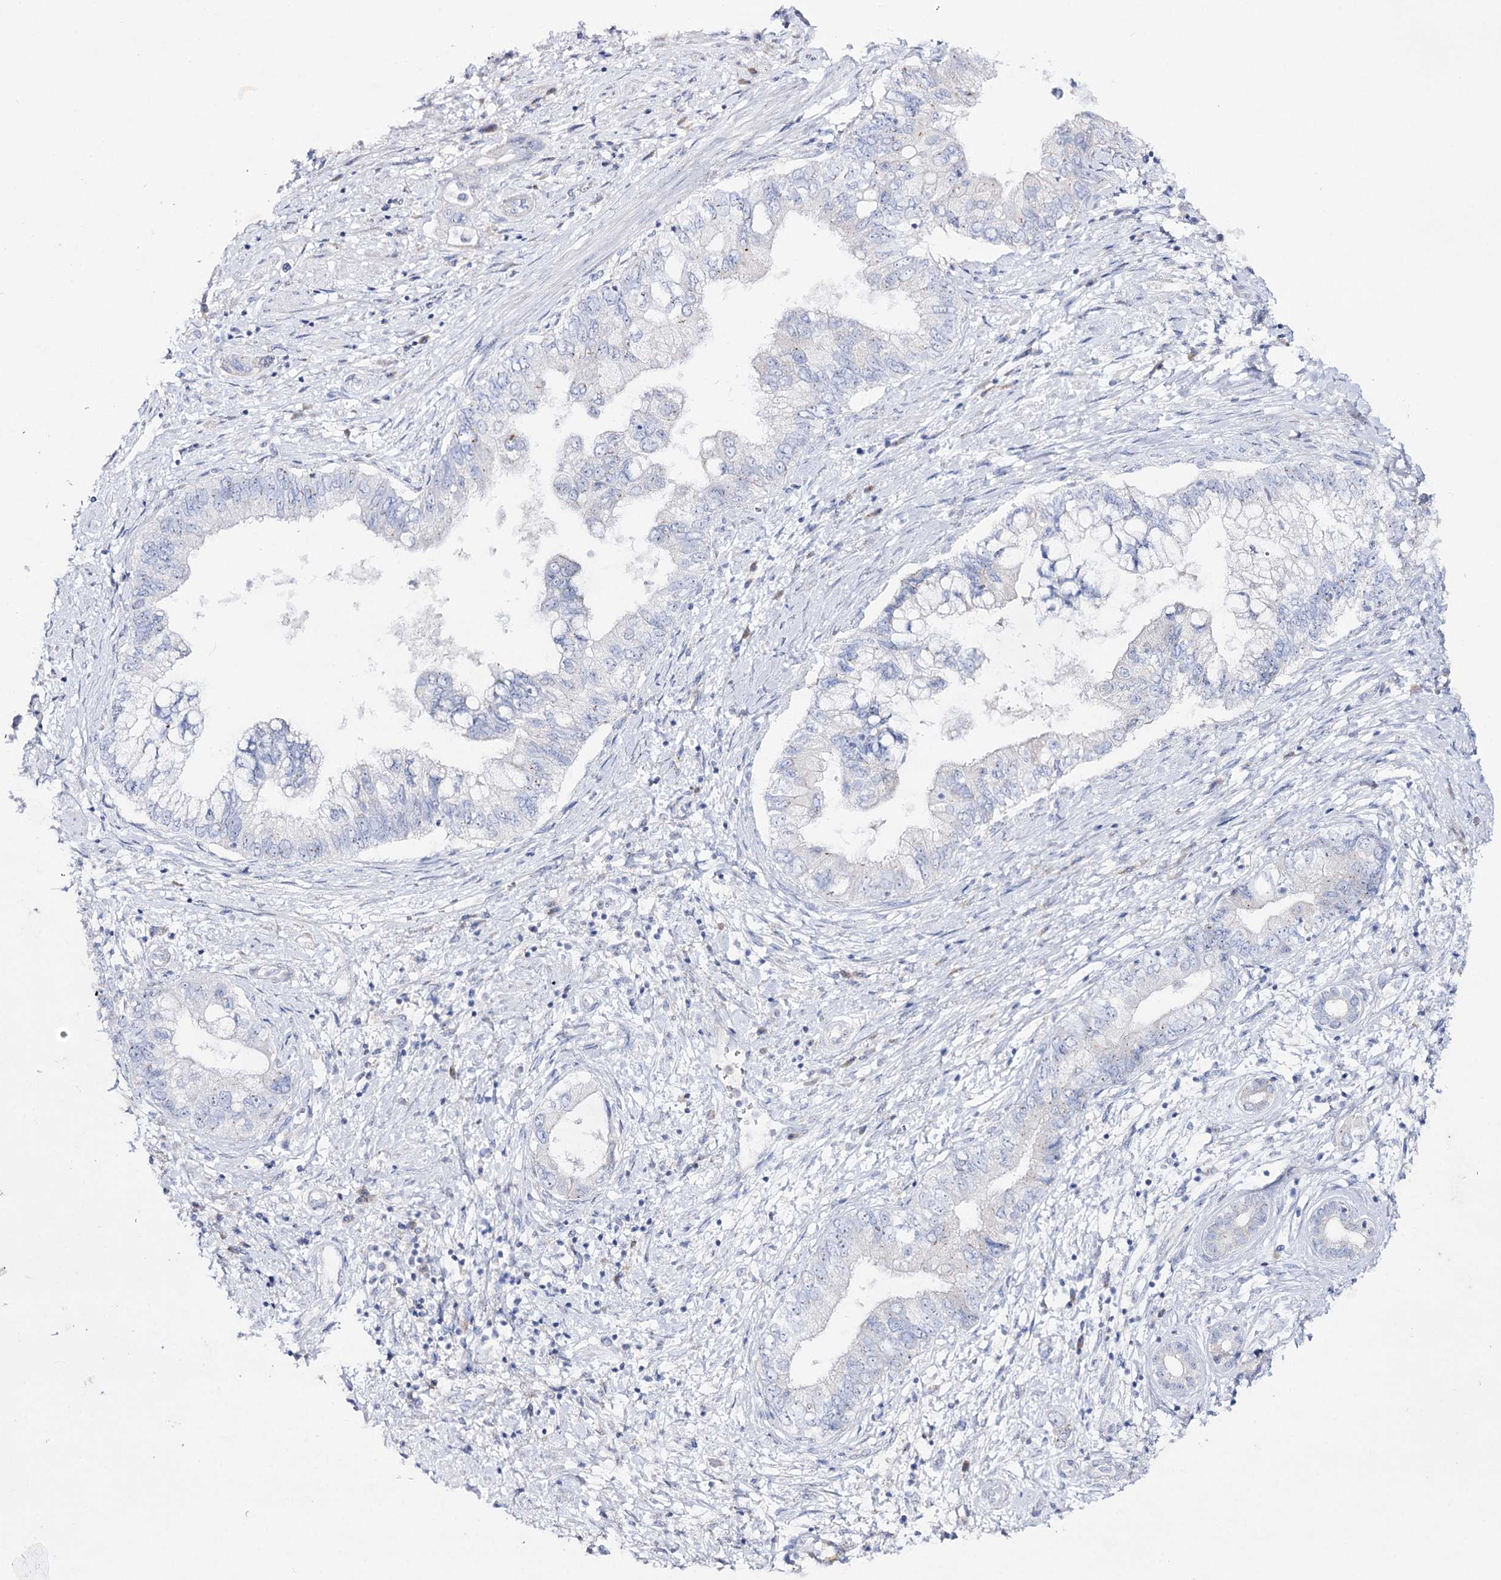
{"staining": {"intensity": "negative", "quantity": "none", "location": "none"}, "tissue": "pancreatic cancer", "cell_type": "Tumor cells", "image_type": "cancer", "snomed": [{"axis": "morphology", "description": "Adenocarcinoma, NOS"}, {"axis": "topography", "description": "Pancreas"}], "caption": "This is an immunohistochemistry (IHC) photomicrograph of pancreatic cancer. There is no positivity in tumor cells.", "gene": "NAGLU", "patient": {"sex": "female", "age": 73}}